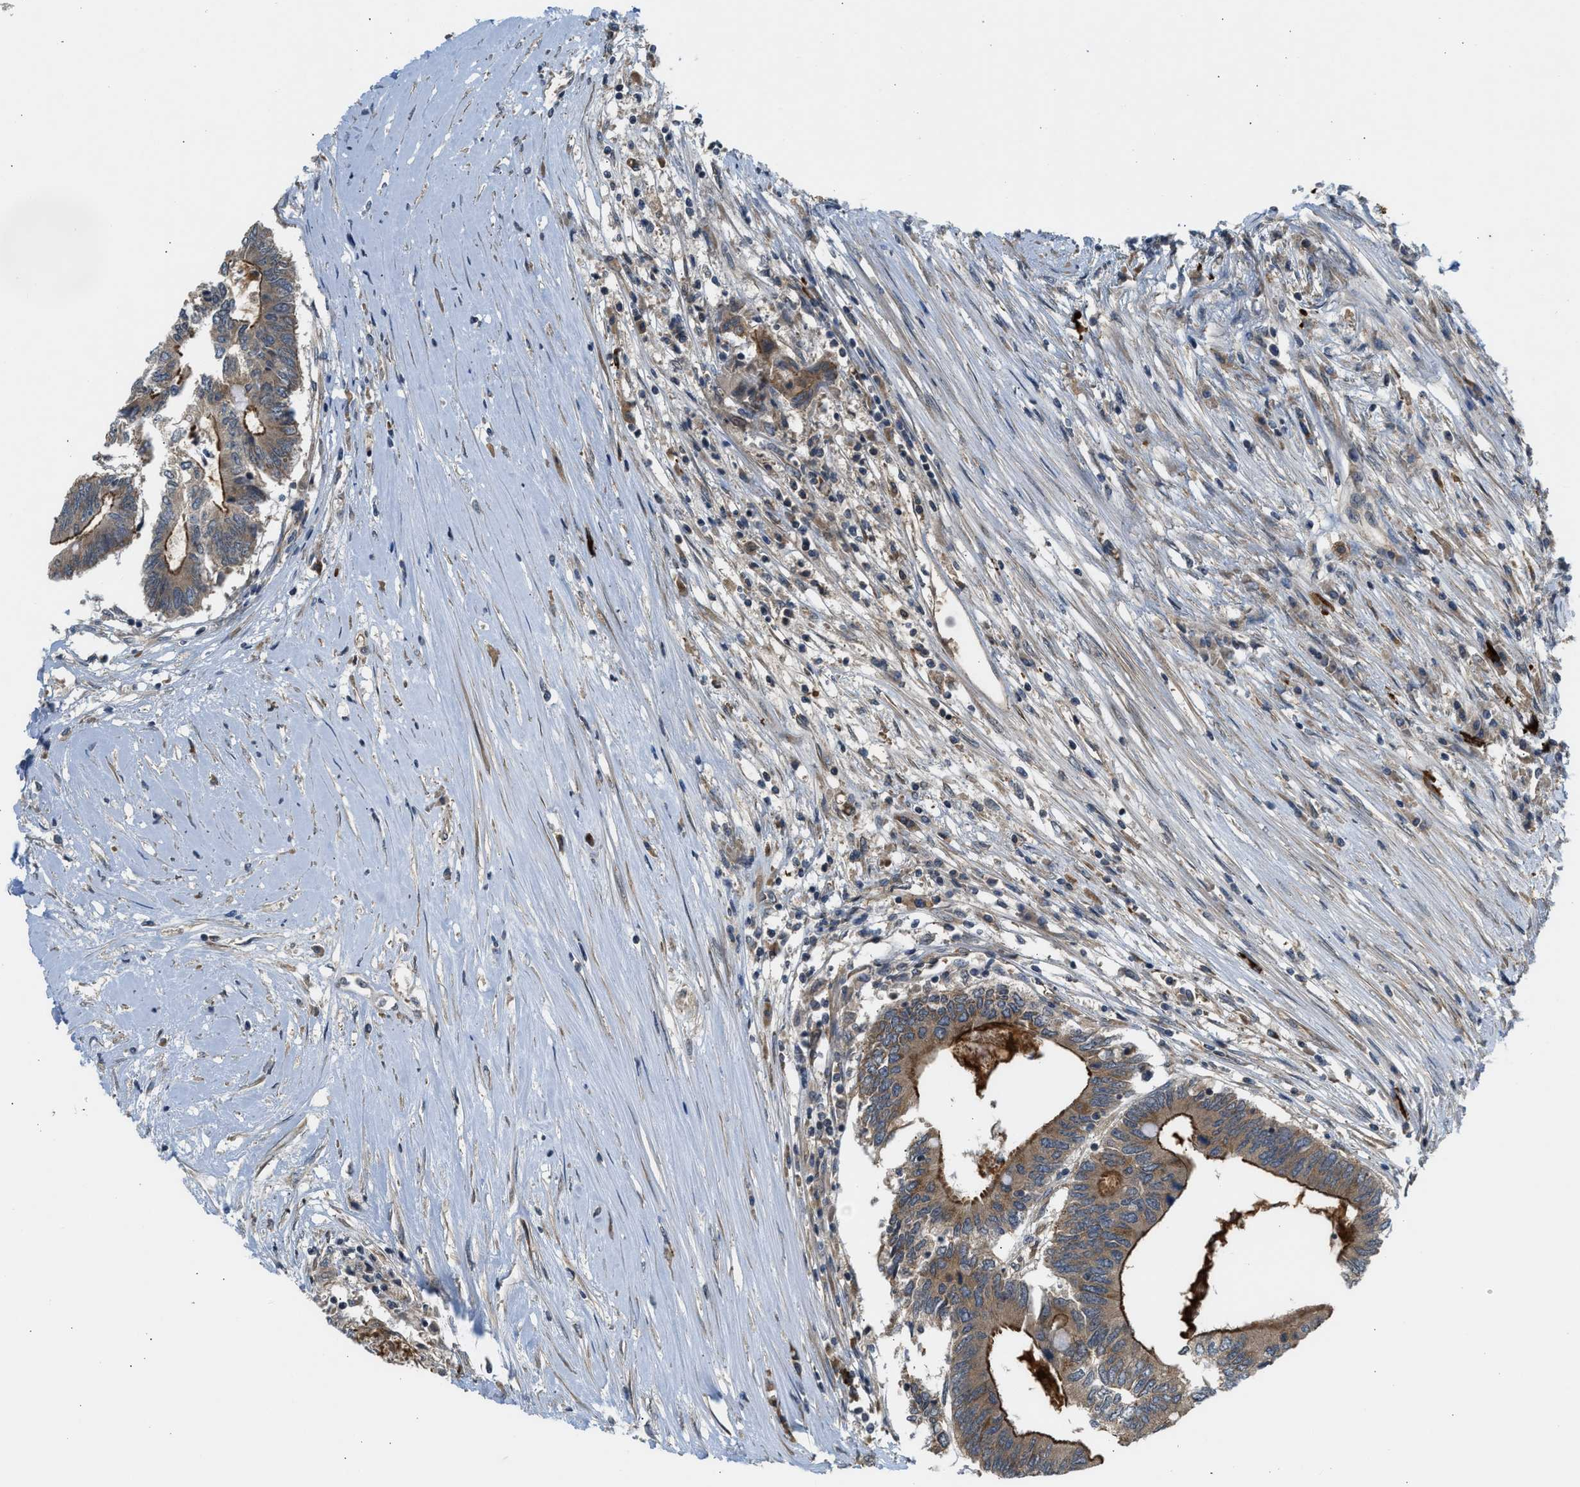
{"staining": {"intensity": "strong", "quantity": ">75%", "location": "cytoplasmic/membranous"}, "tissue": "colorectal cancer", "cell_type": "Tumor cells", "image_type": "cancer", "snomed": [{"axis": "morphology", "description": "Adenocarcinoma, NOS"}, {"axis": "topography", "description": "Rectum"}], "caption": "Immunohistochemical staining of human colorectal adenocarcinoma displays strong cytoplasmic/membranous protein staining in approximately >75% of tumor cells.", "gene": "ADCY8", "patient": {"sex": "male", "age": 63}}